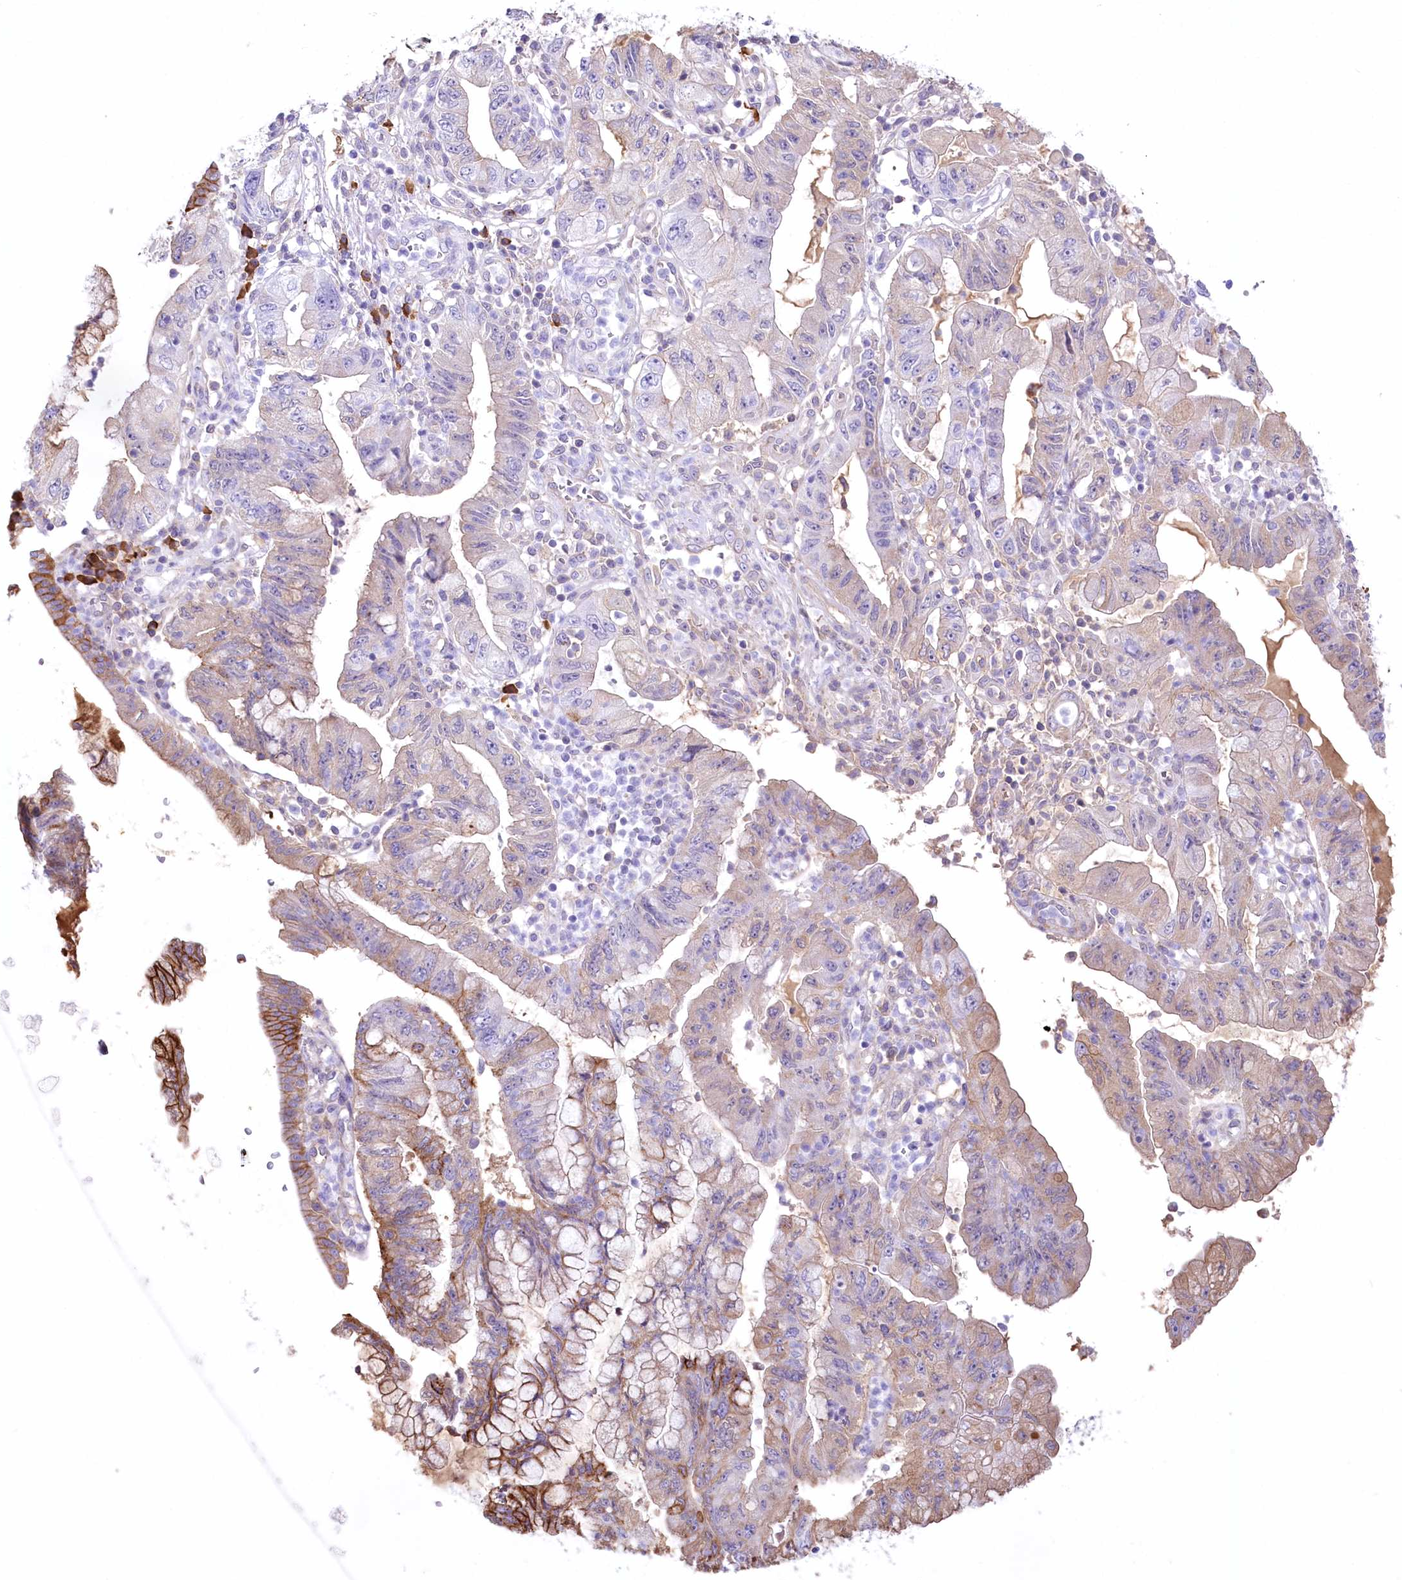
{"staining": {"intensity": "strong", "quantity": "<25%", "location": "cytoplasmic/membranous"}, "tissue": "pancreatic cancer", "cell_type": "Tumor cells", "image_type": "cancer", "snomed": [{"axis": "morphology", "description": "Adenocarcinoma, NOS"}, {"axis": "topography", "description": "Pancreas"}], "caption": "IHC of pancreatic cancer shows medium levels of strong cytoplasmic/membranous positivity in about <25% of tumor cells.", "gene": "CEP164", "patient": {"sex": "female", "age": 73}}